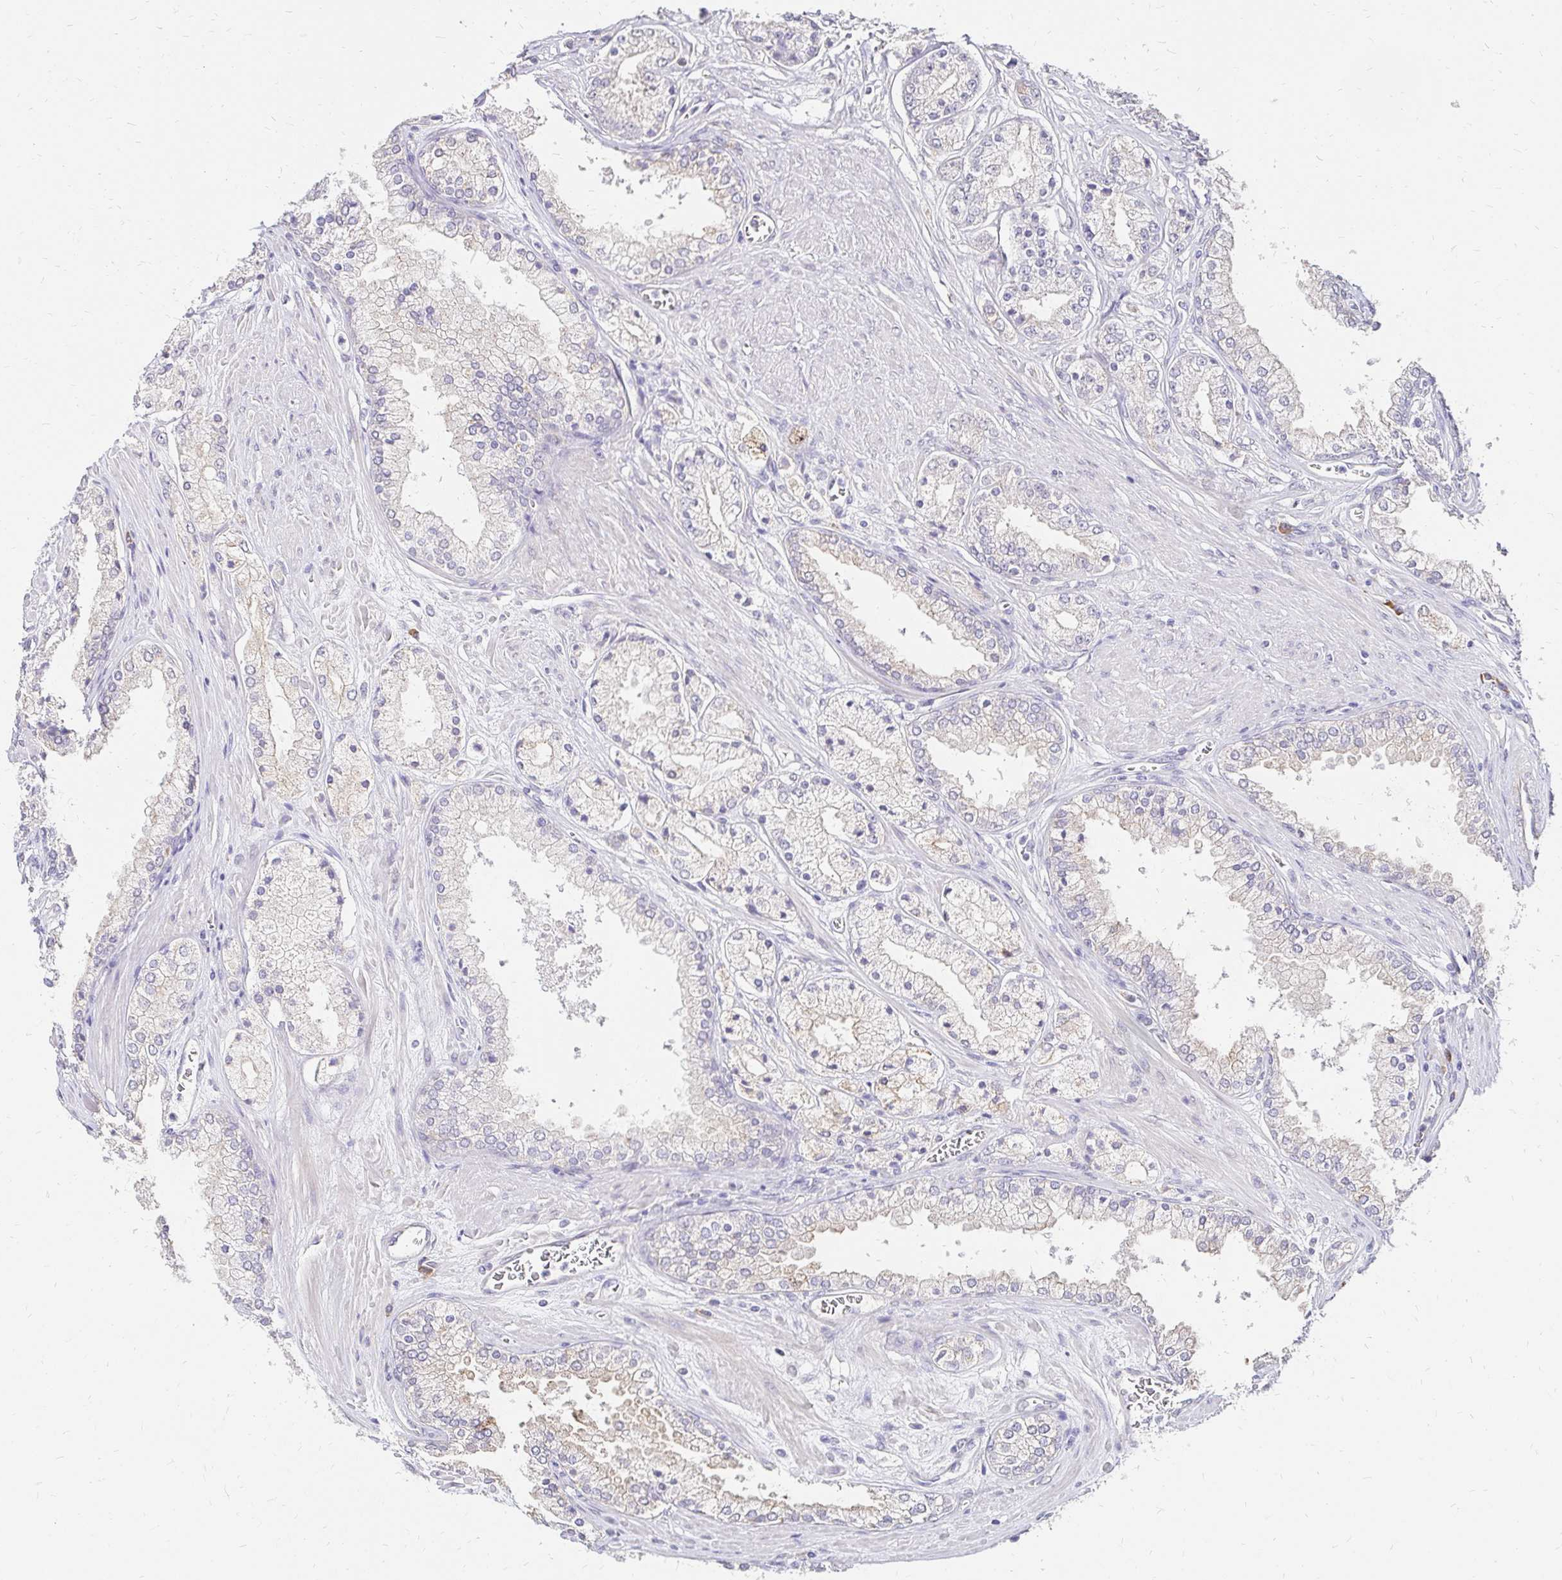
{"staining": {"intensity": "negative", "quantity": "none", "location": "none"}, "tissue": "prostate cancer", "cell_type": "Tumor cells", "image_type": "cancer", "snomed": [{"axis": "morphology", "description": "Adenocarcinoma, High grade"}, {"axis": "topography", "description": "Prostate"}], "caption": "Protein analysis of prostate high-grade adenocarcinoma exhibits no significant staining in tumor cells.", "gene": "PRIMA1", "patient": {"sex": "male", "age": 66}}